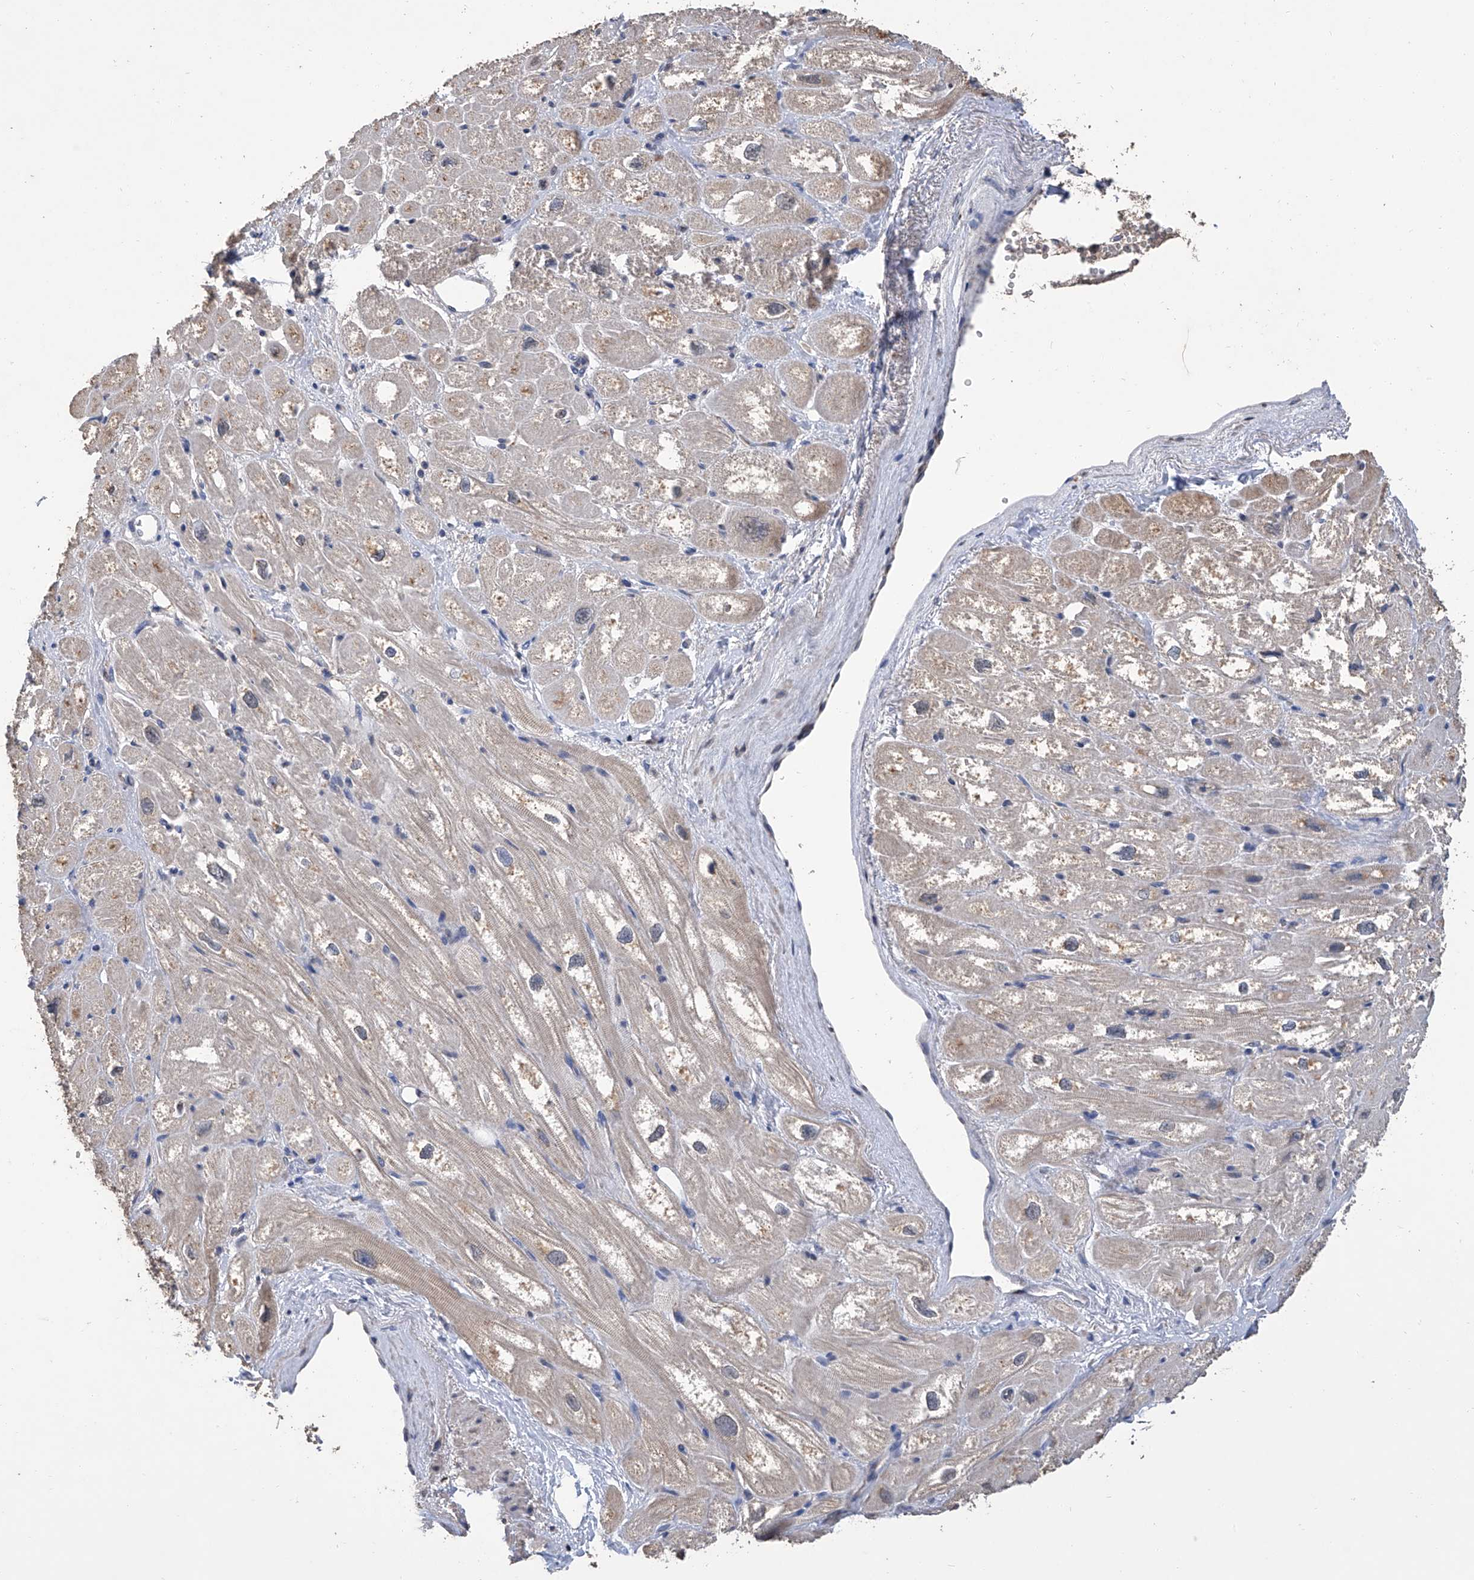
{"staining": {"intensity": "weak", "quantity": "25%-75%", "location": "cytoplasmic/membranous"}, "tissue": "heart muscle", "cell_type": "Cardiomyocytes", "image_type": "normal", "snomed": [{"axis": "morphology", "description": "Normal tissue, NOS"}, {"axis": "topography", "description": "Heart"}], "caption": "Heart muscle stained with immunohistochemistry demonstrates weak cytoplasmic/membranous expression in about 25%-75% of cardiomyocytes.", "gene": "GPT", "patient": {"sex": "male", "age": 50}}